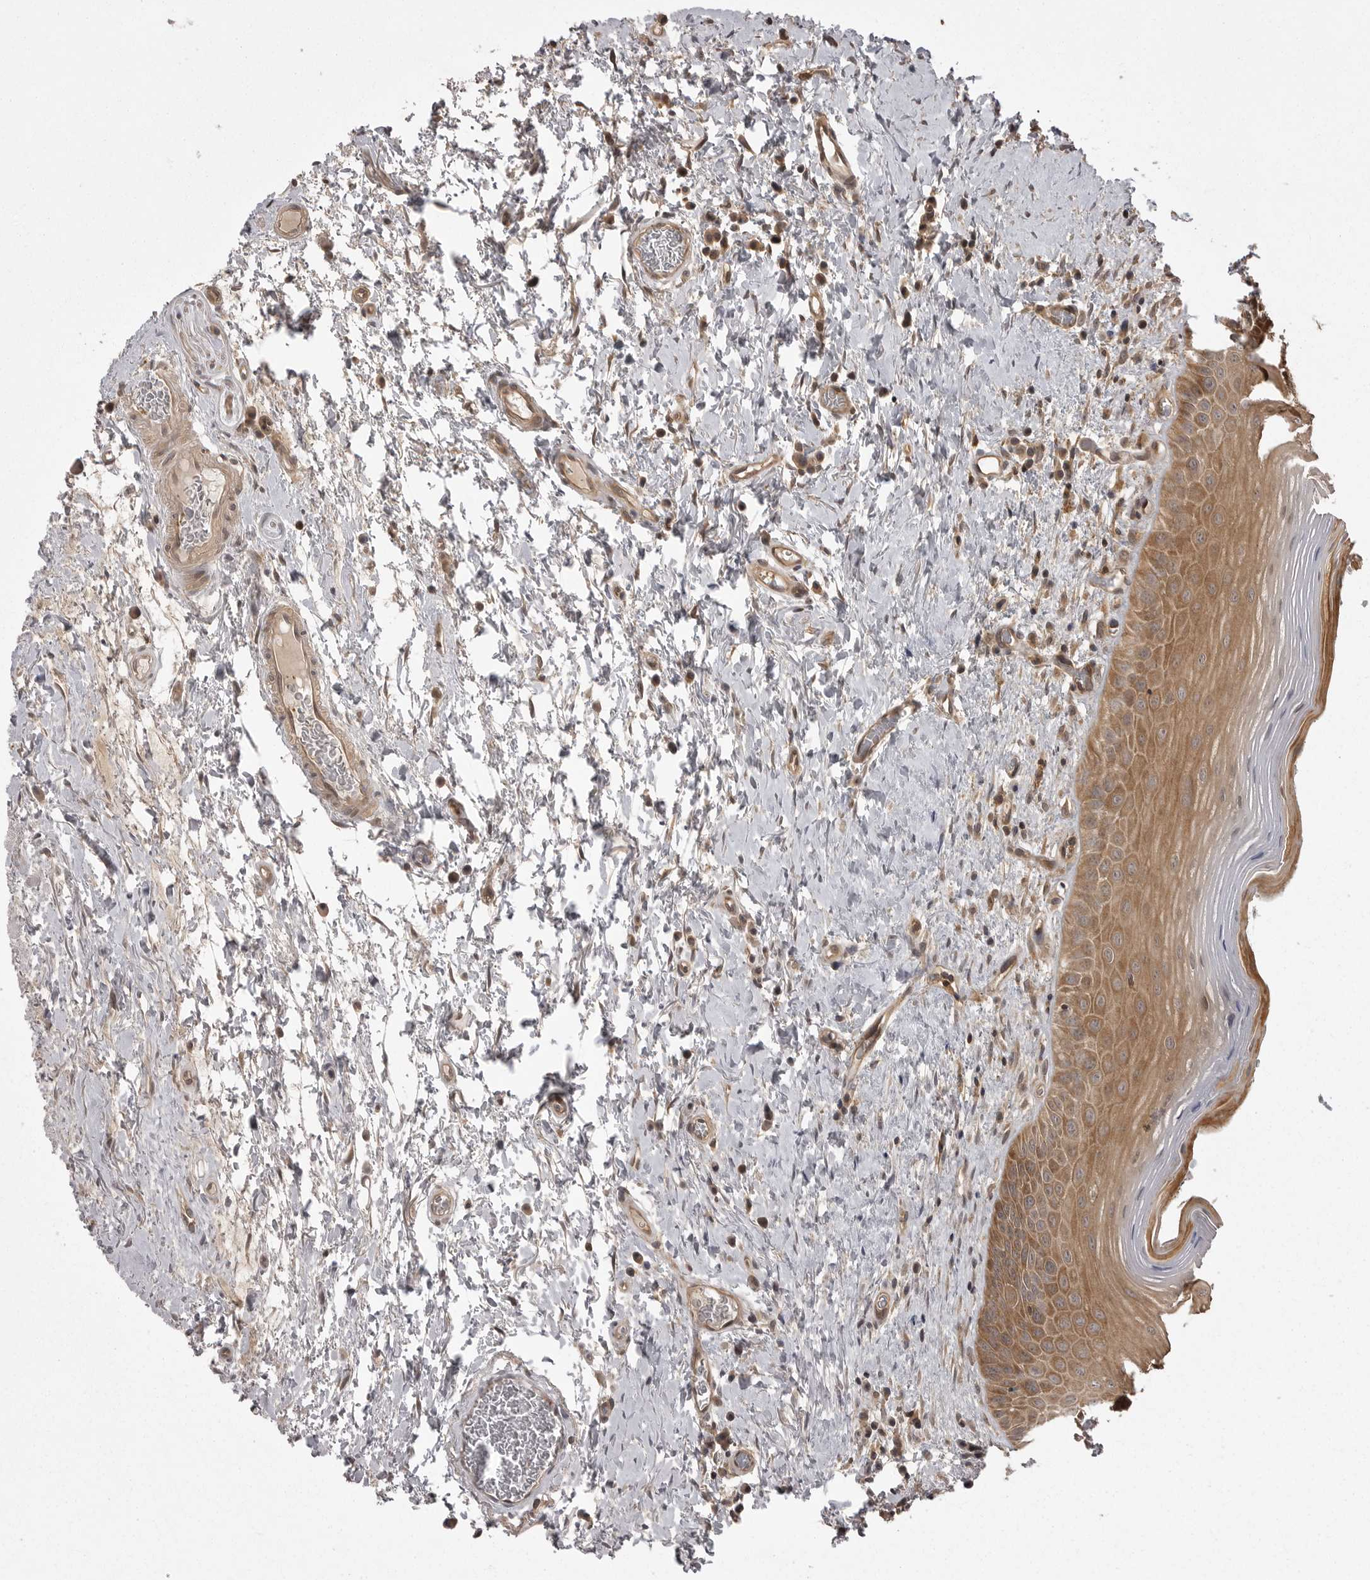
{"staining": {"intensity": "moderate", "quantity": ">75%", "location": "cytoplasmic/membranous"}, "tissue": "oral mucosa", "cell_type": "Squamous epithelial cells", "image_type": "normal", "snomed": [{"axis": "morphology", "description": "Normal tissue, NOS"}, {"axis": "topography", "description": "Oral tissue"}], "caption": "Immunohistochemical staining of benign oral mucosa shows moderate cytoplasmic/membranous protein positivity in approximately >75% of squamous epithelial cells.", "gene": "STK24", "patient": {"sex": "male", "age": 82}}